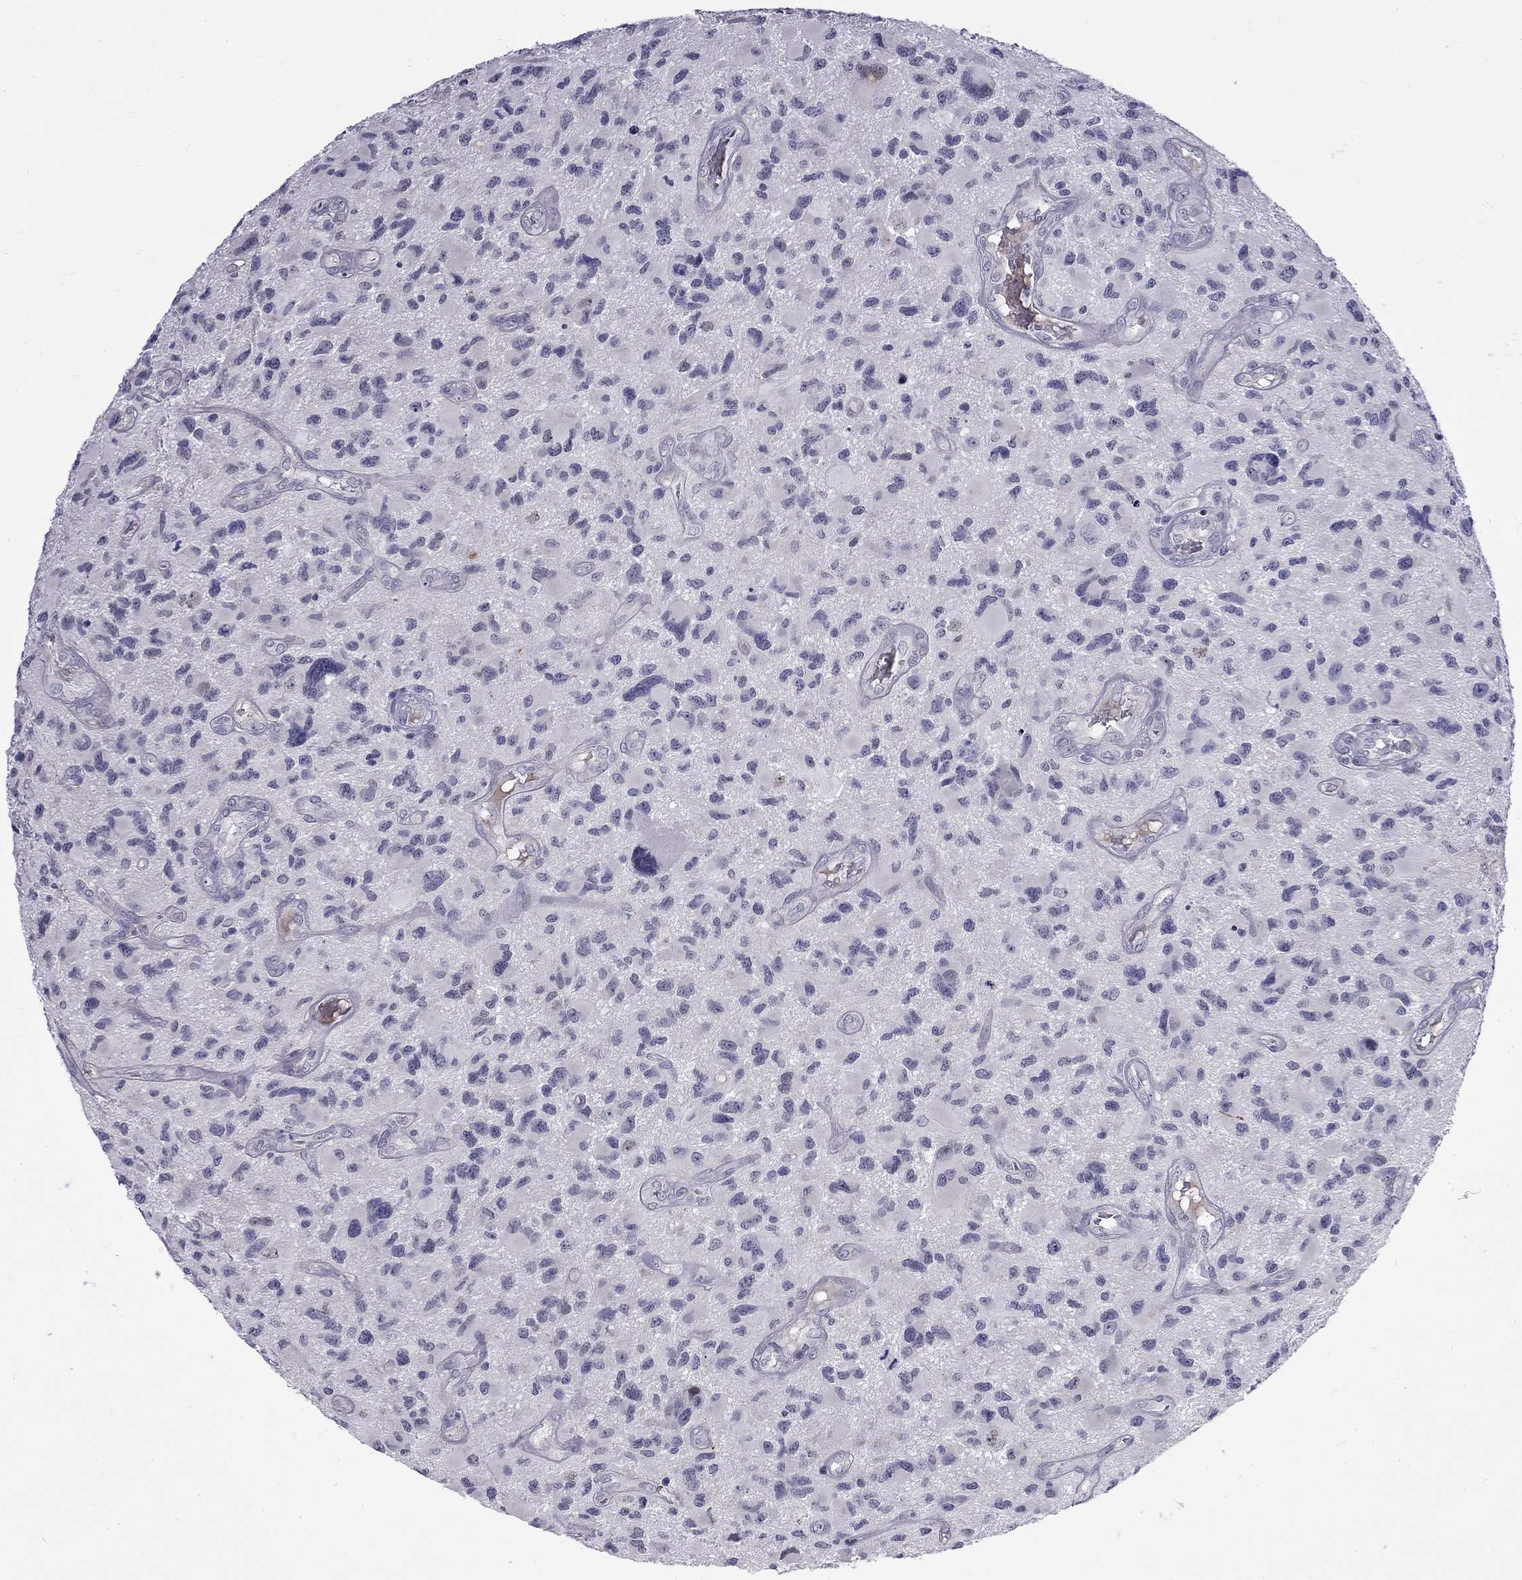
{"staining": {"intensity": "negative", "quantity": "none", "location": "none"}, "tissue": "glioma", "cell_type": "Tumor cells", "image_type": "cancer", "snomed": [{"axis": "morphology", "description": "Glioma, malignant, NOS"}, {"axis": "morphology", "description": "Glioma, malignant, High grade"}, {"axis": "topography", "description": "Brain"}], "caption": "An immunohistochemistry (IHC) histopathology image of glioma is shown. There is no staining in tumor cells of glioma. The staining was performed using DAB to visualize the protein expression in brown, while the nuclei were stained in blue with hematoxylin (Magnification: 20x).", "gene": "RTL9", "patient": {"sex": "female", "age": 71}}